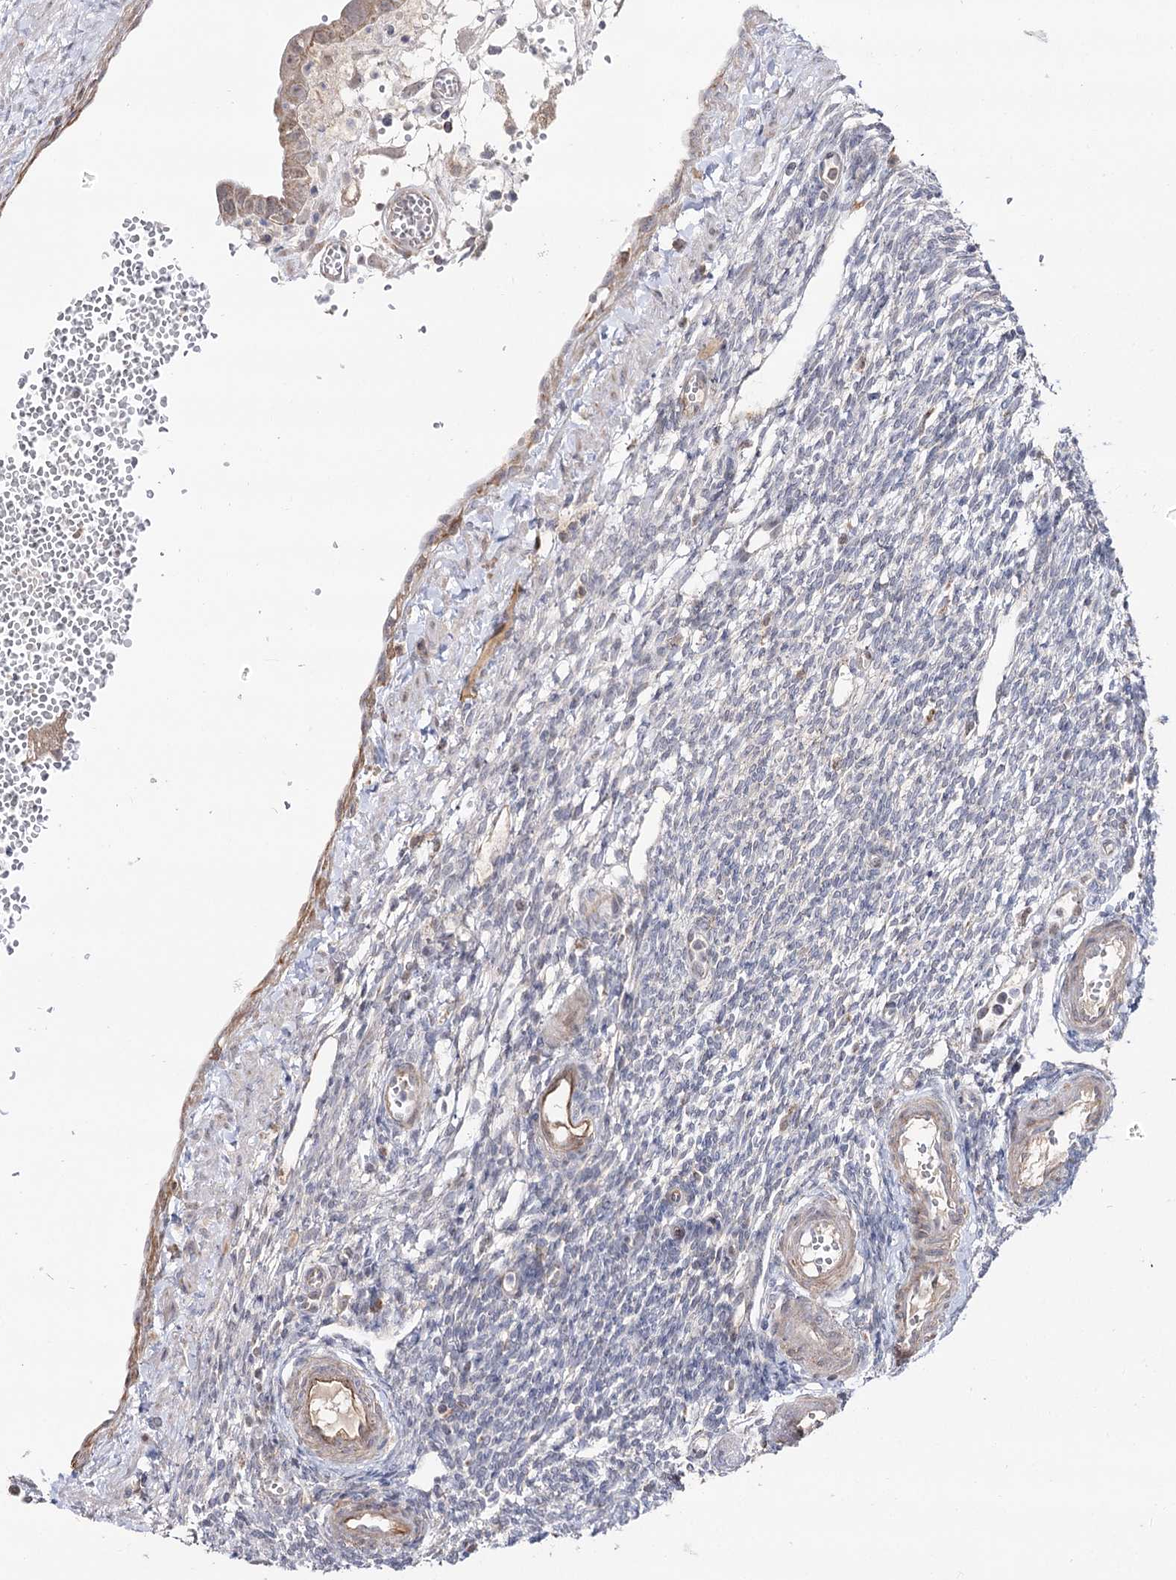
{"staining": {"intensity": "negative", "quantity": "none", "location": "none"}, "tissue": "ovary", "cell_type": "Ovarian stroma cells", "image_type": "normal", "snomed": [{"axis": "morphology", "description": "Normal tissue, NOS"}, {"axis": "morphology", "description": "Cyst, NOS"}, {"axis": "topography", "description": "Ovary"}], "caption": "High power microscopy micrograph of an IHC histopathology image of normal ovary, revealing no significant positivity in ovarian stroma cells.", "gene": "CBR4", "patient": {"sex": "female", "age": 33}}